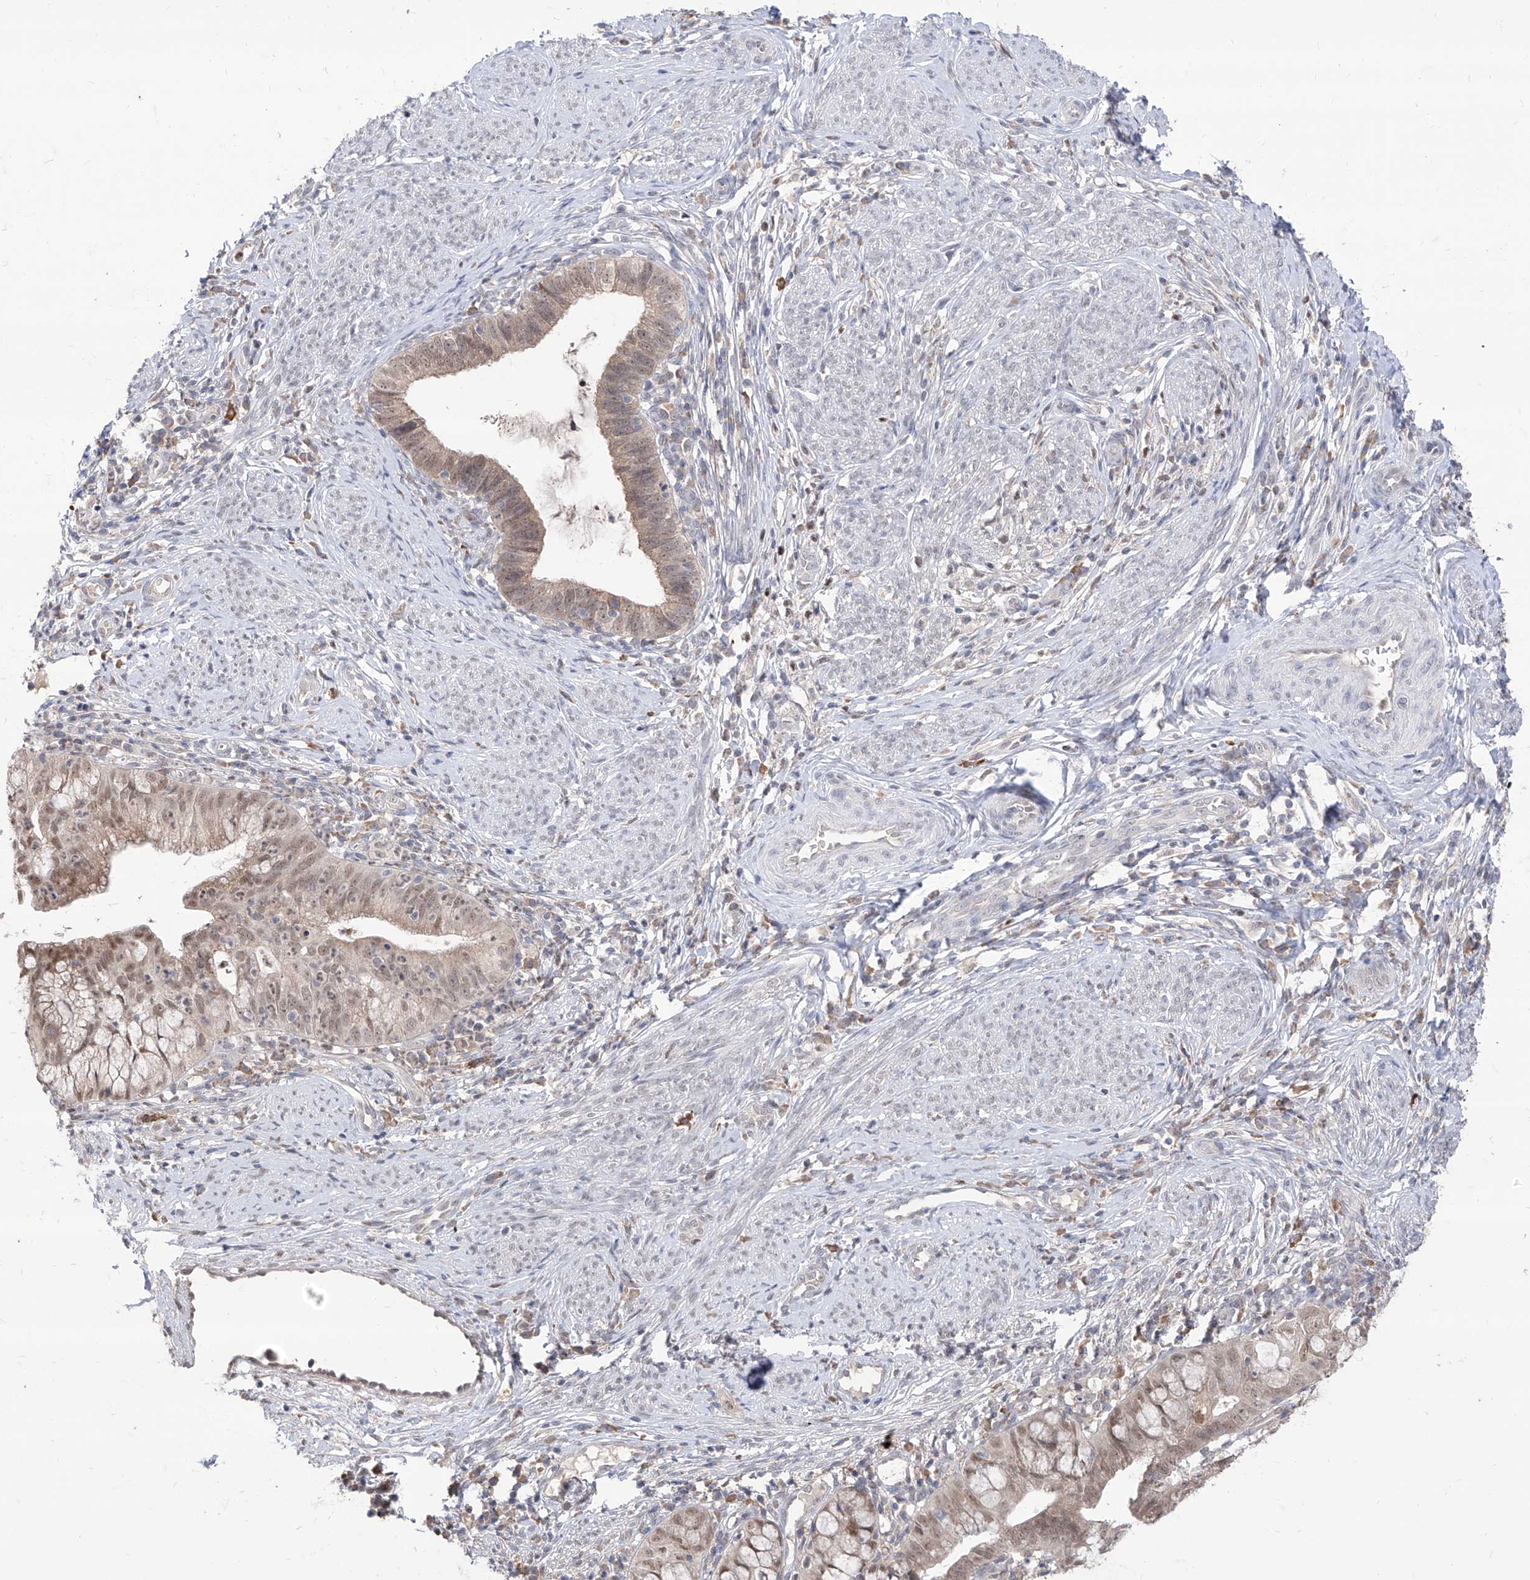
{"staining": {"intensity": "weak", "quantity": ">75%", "location": "cytoplasmic/membranous,nuclear"}, "tissue": "cervical cancer", "cell_type": "Tumor cells", "image_type": "cancer", "snomed": [{"axis": "morphology", "description": "Adenocarcinoma, NOS"}, {"axis": "topography", "description": "Cervix"}], "caption": "There is low levels of weak cytoplasmic/membranous and nuclear staining in tumor cells of cervical cancer (adenocarcinoma), as demonstrated by immunohistochemical staining (brown color).", "gene": "BROX", "patient": {"sex": "female", "age": 36}}